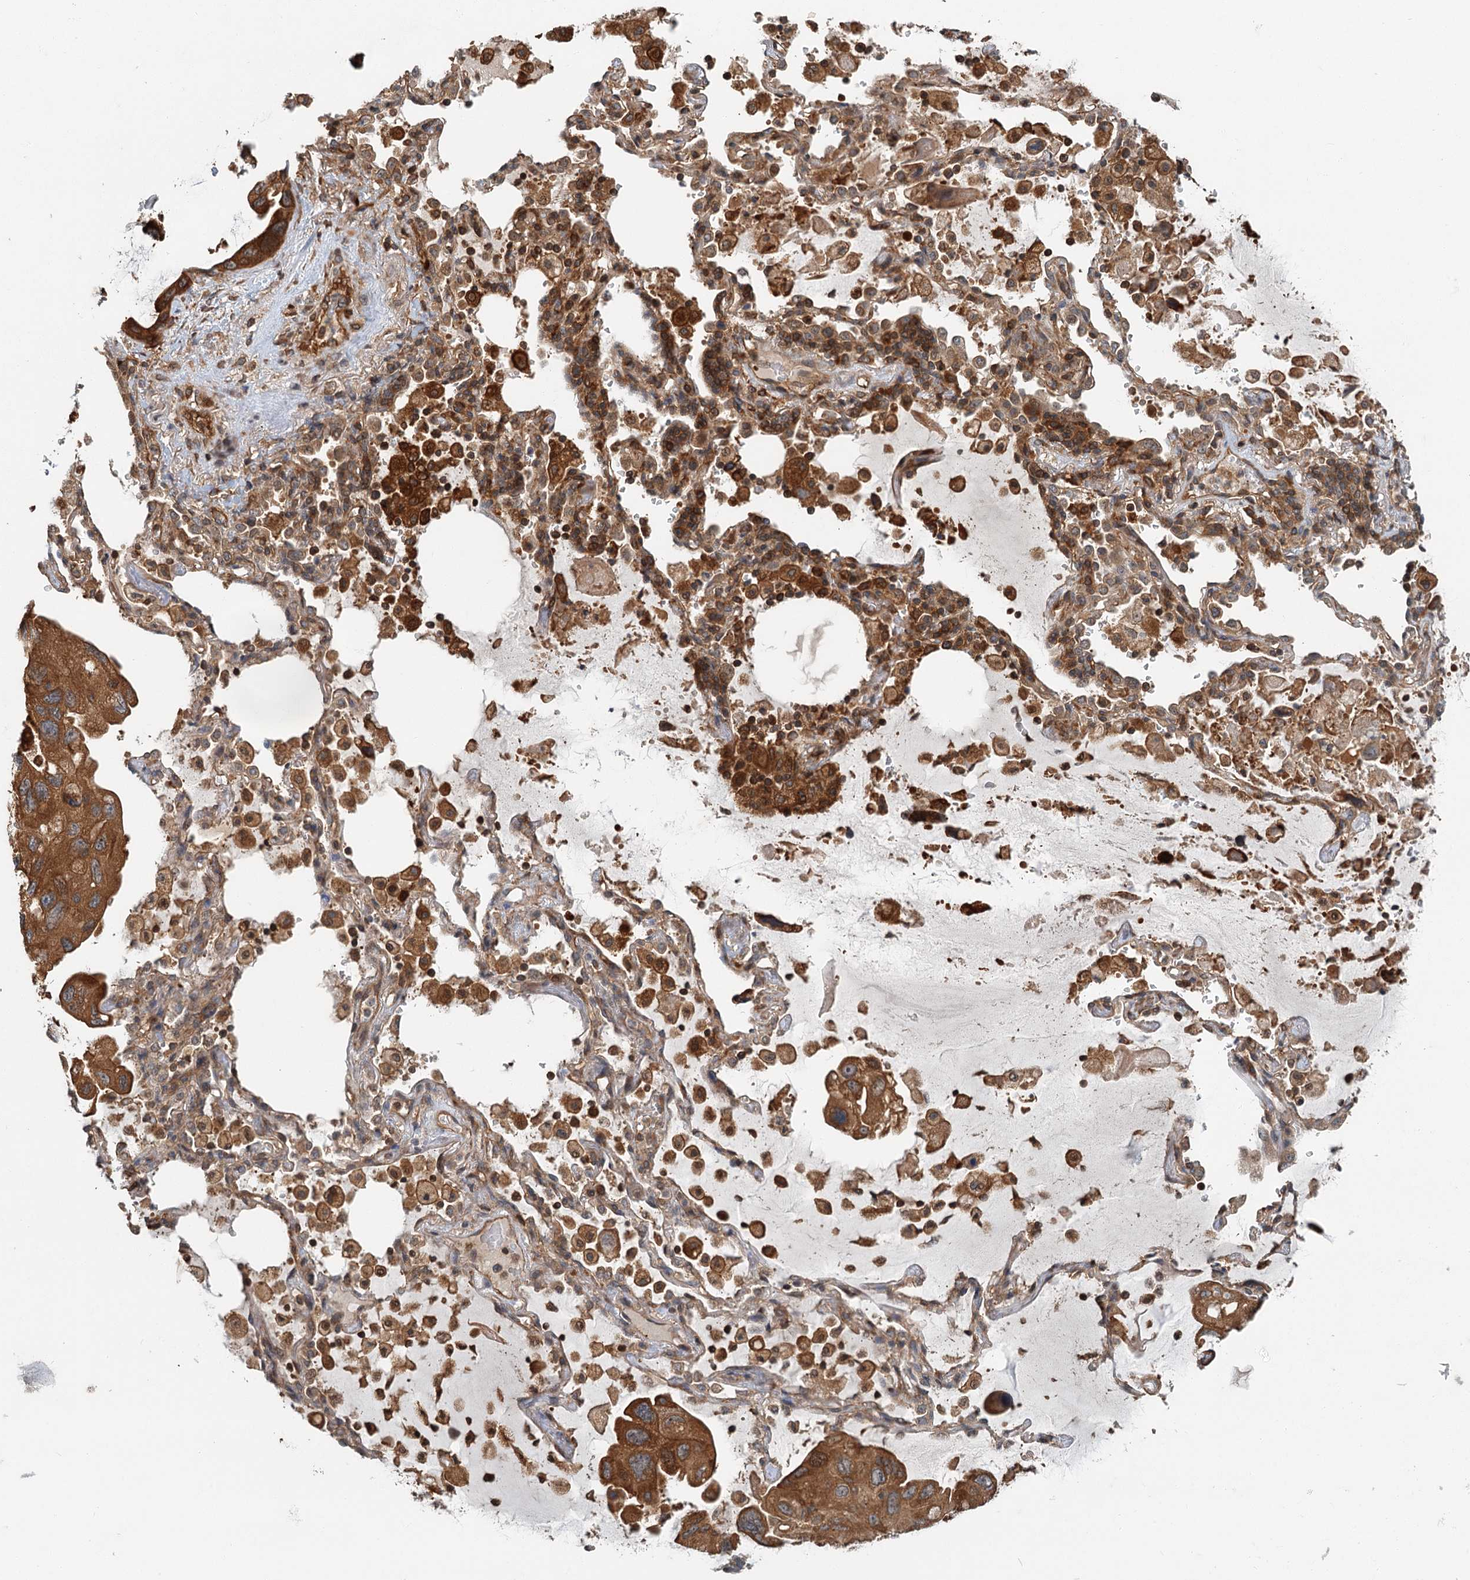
{"staining": {"intensity": "strong", "quantity": ">75%", "location": "cytoplasmic/membranous"}, "tissue": "lung cancer", "cell_type": "Tumor cells", "image_type": "cancer", "snomed": [{"axis": "morphology", "description": "Squamous cell carcinoma, NOS"}, {"axis": "topography", "description": "Lung"}], "caption": "The micrograph displays staining of lung cancer (squamous cell carcinoma), revealing strong cytoplasmic/membranous protein expression (brown color) within tumor cells.", "gene": "ZNF527", "patient": {"sex": "female", "age": 73}}